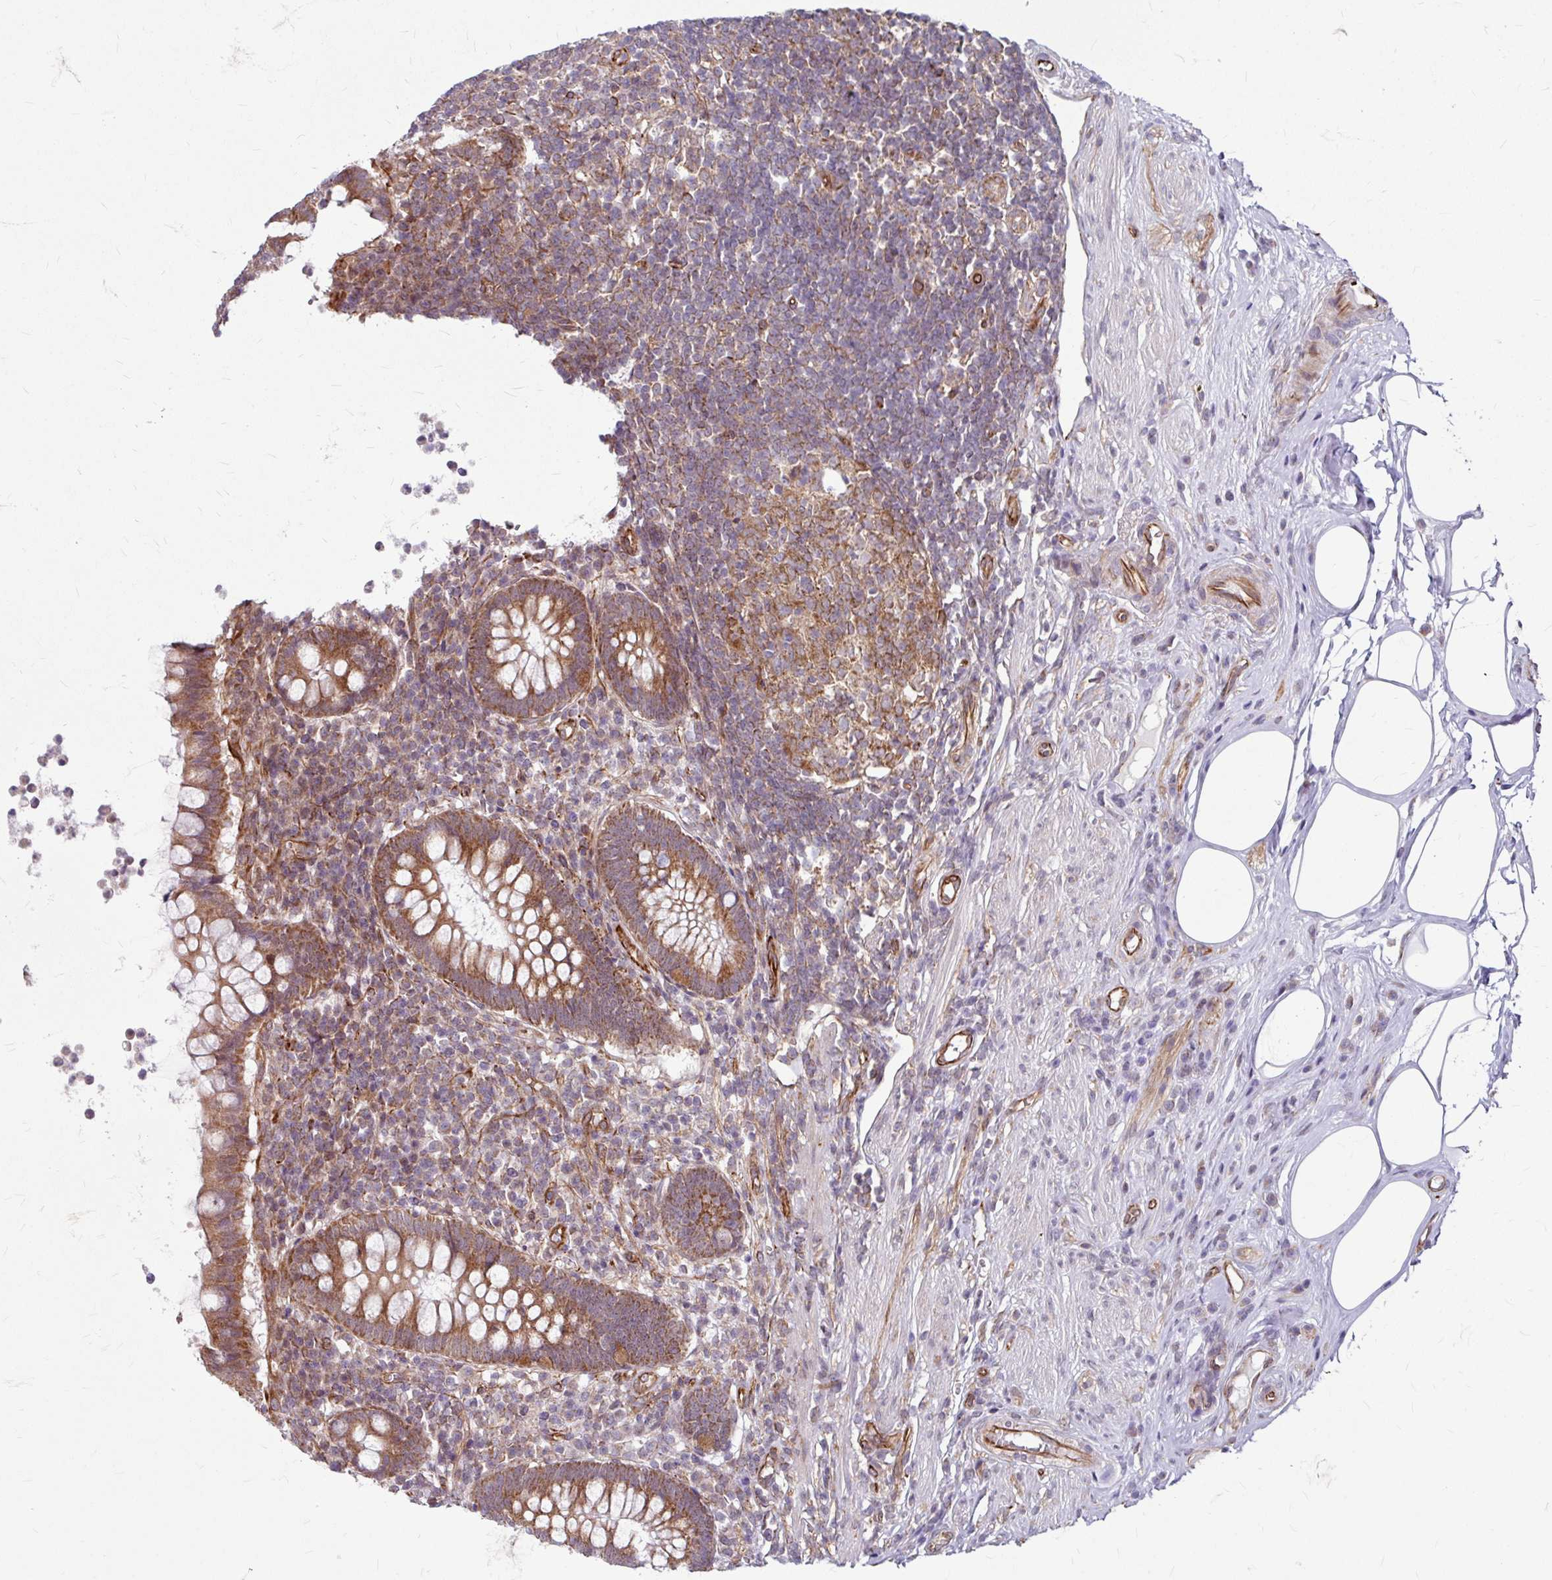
{"staining": {"intensity": "moderate", "quantity": ">75%", "location": "cytoplasmic/membranous"}, "tissue": "appendix", "cell_type": "Glandular cells", "image_type": "normal", "snomed": [{"axis": "morphology", "description": "Normal tissue, NOS"}, {"axis": "topography", "description": "Appendix"}], "caption": "This histopathology image displays immunohistochemistry staining of normal human appendix, with medium moderate cytoplasmic/membranous staining in approximately >75% of glandular cells.", "gene": "DAAM2", "patient": {"sex": "female", "age": 56}}